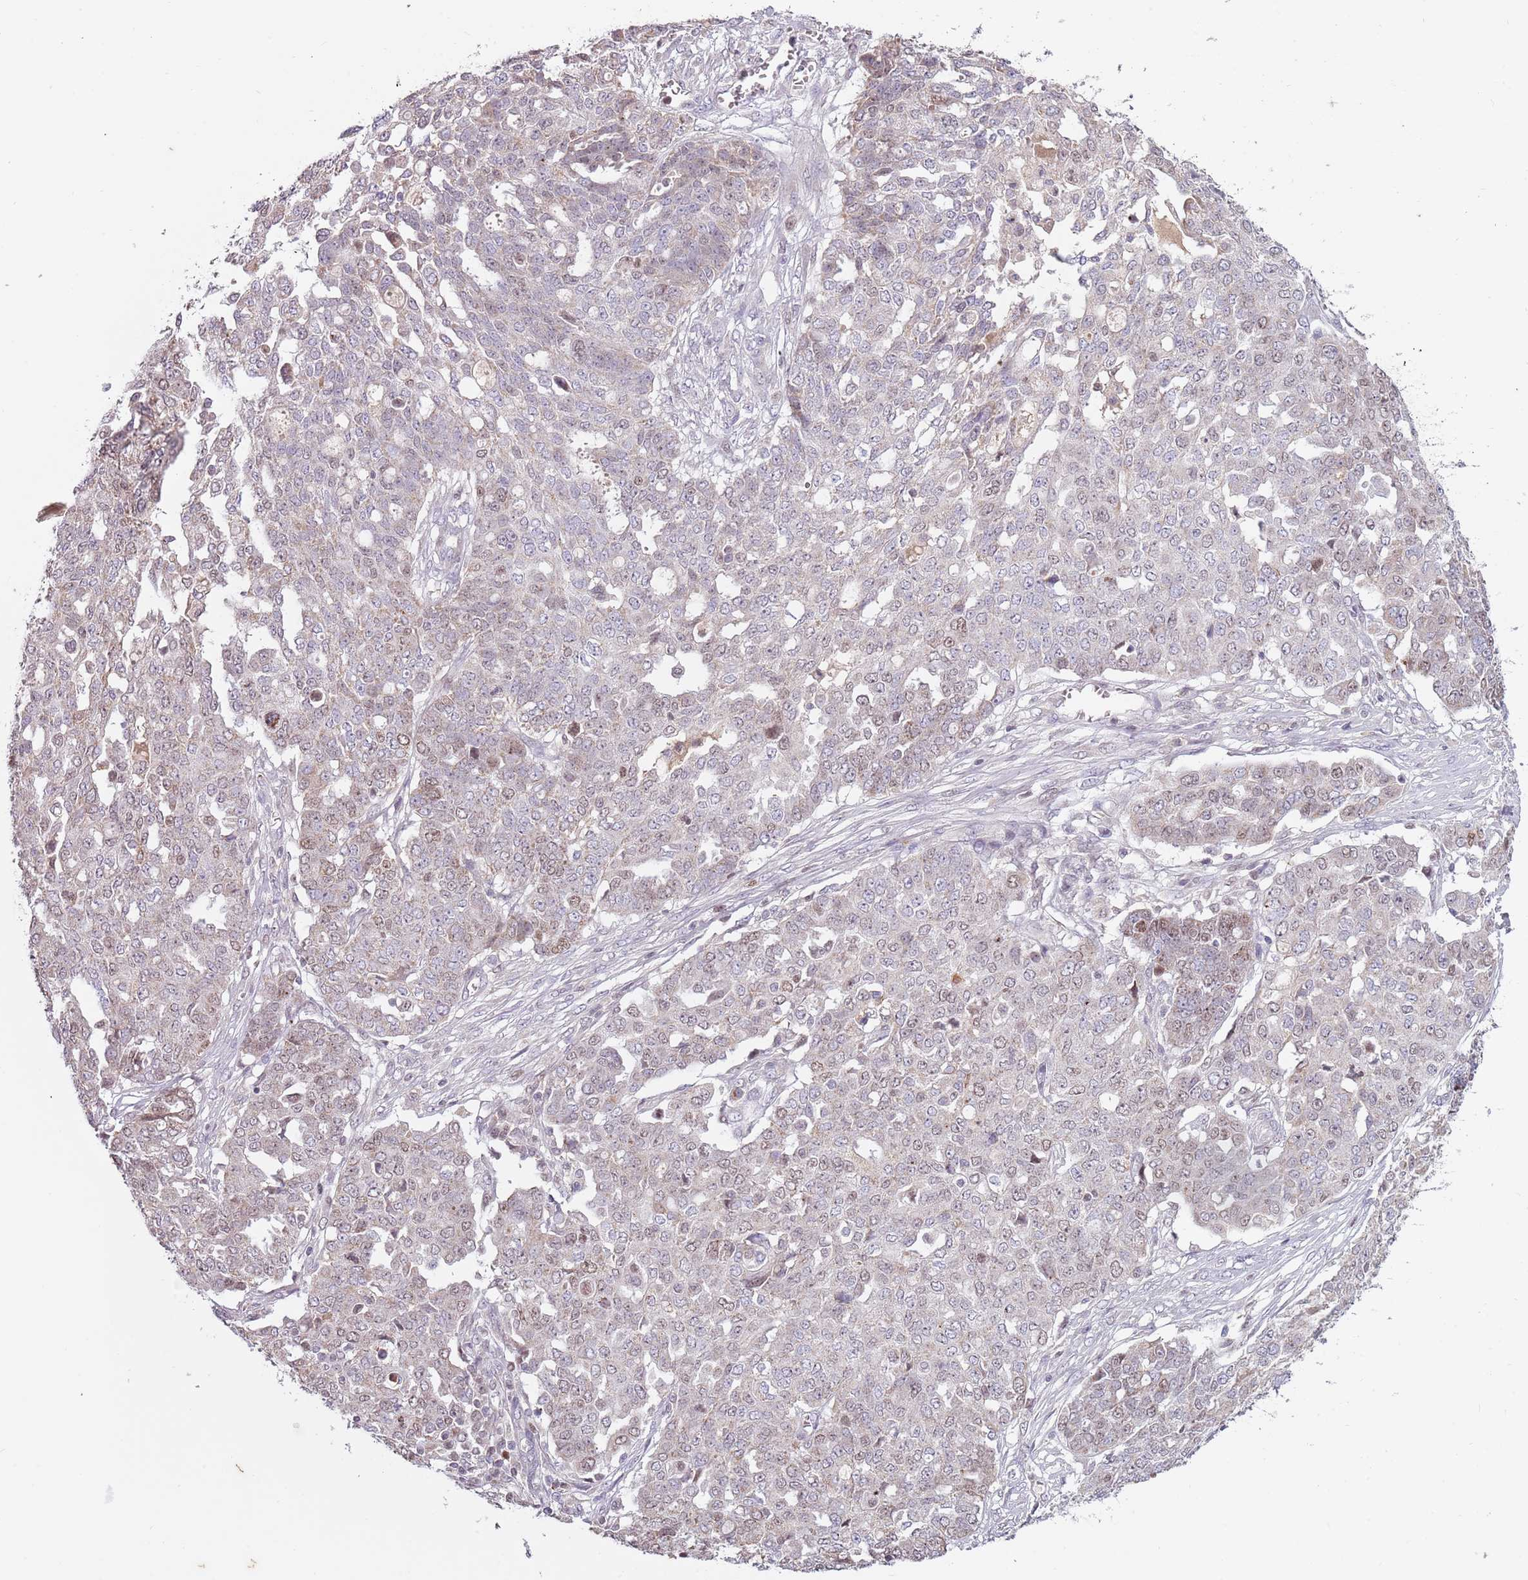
{"staining": {"intensity": "weak", "quantity": "<25%", "location": "nuclear"}, "tissue": "ovarian cancer", "cell_type": "Tumor cells", "image_type": "cancer", "snomed": [{"axis": "morphology", "description": "Cystadenocarcinoma, serous, NOS"}, {"axis": "topography", "description": "Soft tissue"}, {"axis": "topography", "description": "Ovary"}], "caption": "This is an IHC photomicrograph of human ovarian cancer. There is no staining in tumor cells.", "gene": "SYS1", "patient": {"sex": "female", "age": 57}}